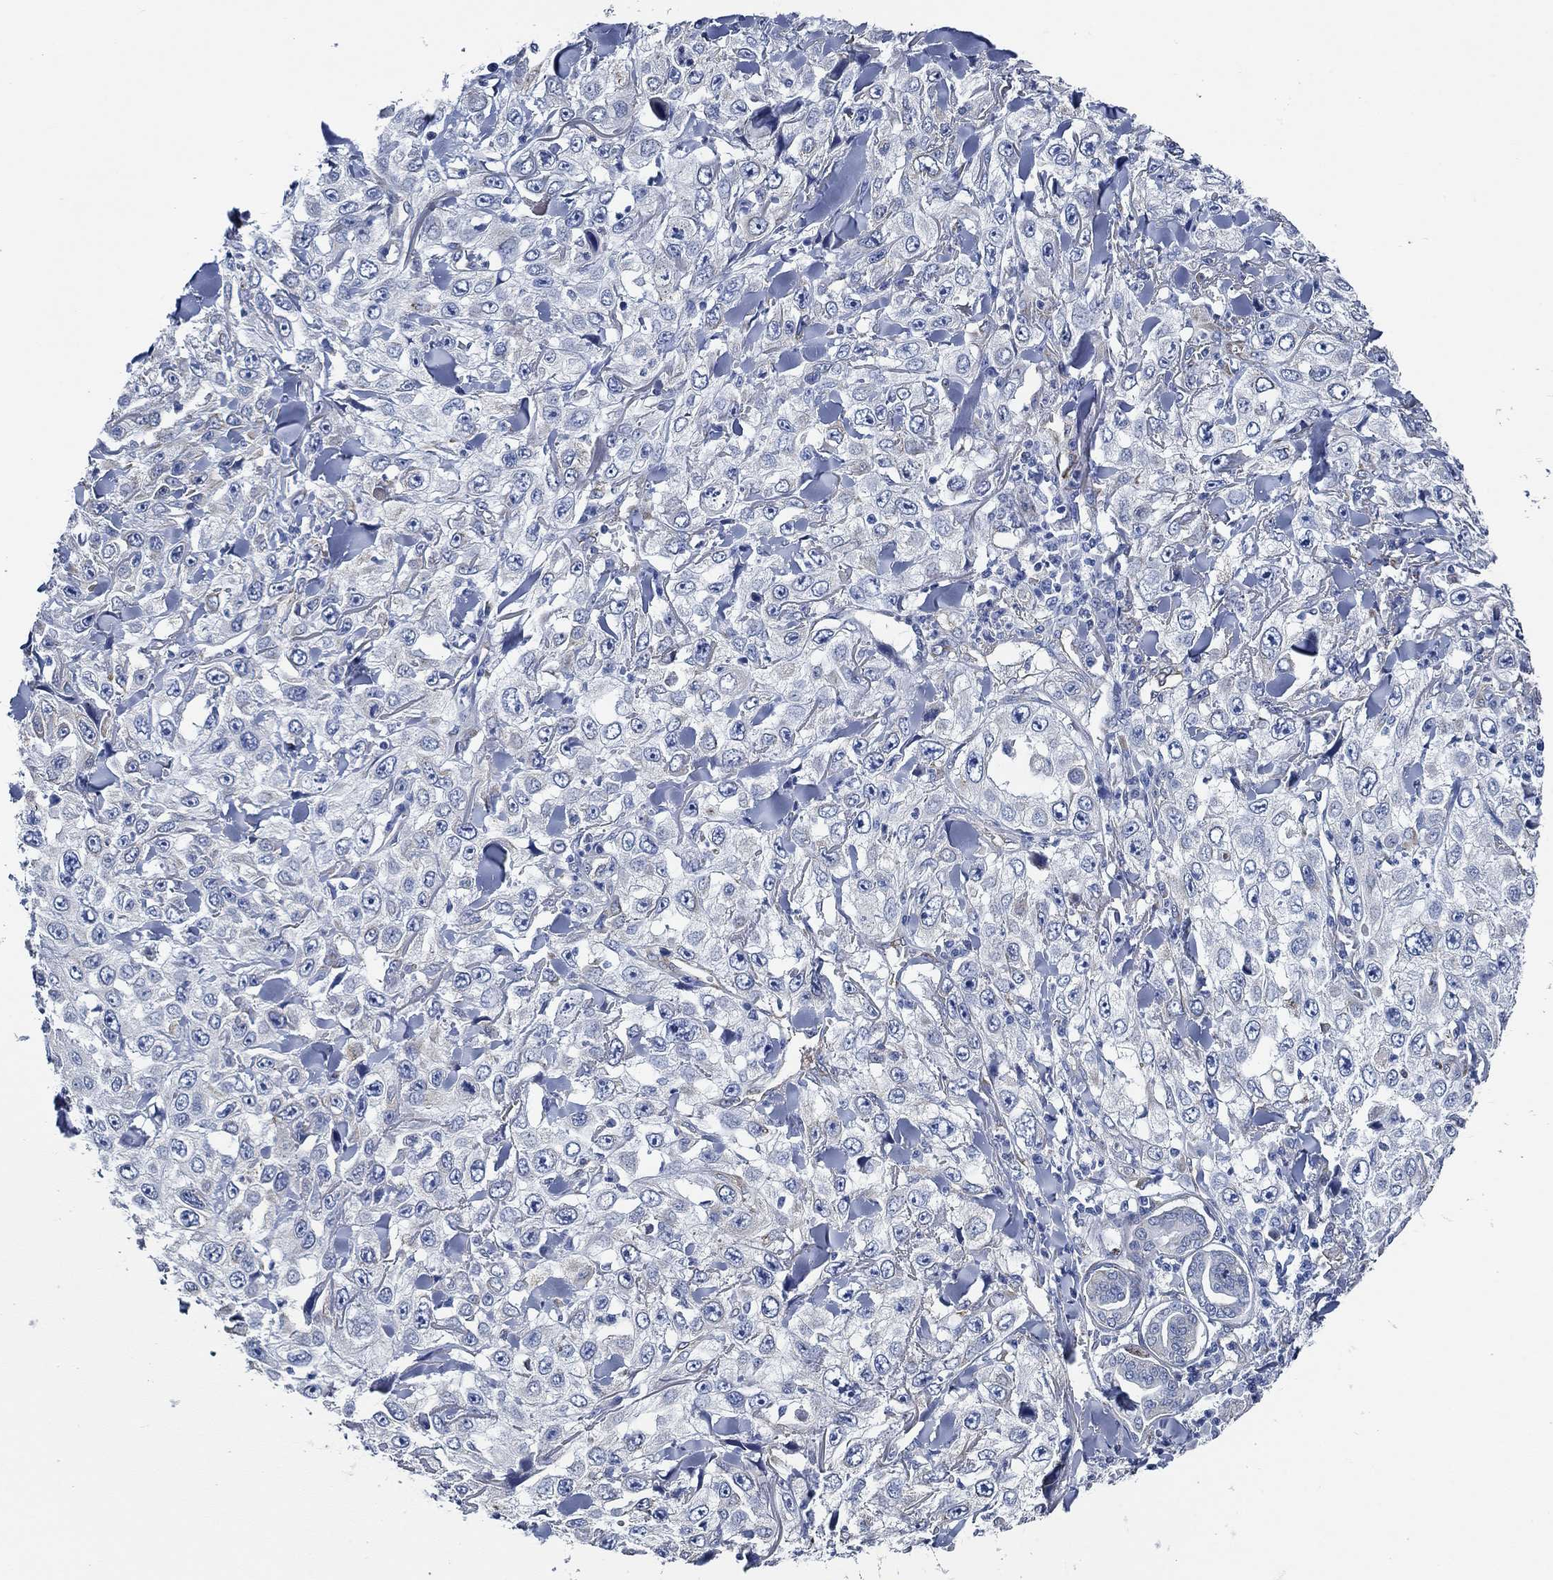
{"staining": {"intensity": "negative", "quantity": "none", "location": "none"}, "tissue": "skin cancer", "cell_type": "Tumor cells", "image_type": "cancer", "snomed": [{"axis": "morphology", "description": "Squamous cell carcinoma, NOS"}, {"axis": "topography", "description": "Skin"}], "caption": "DAB (3,3'-diaminobenzidine) immunohistochemical staining of skin squamous cell carcinoma shows no significant staining in tumor cells.", "gene": "HECW2", "patient": {"sex": "male", "age": 82}}